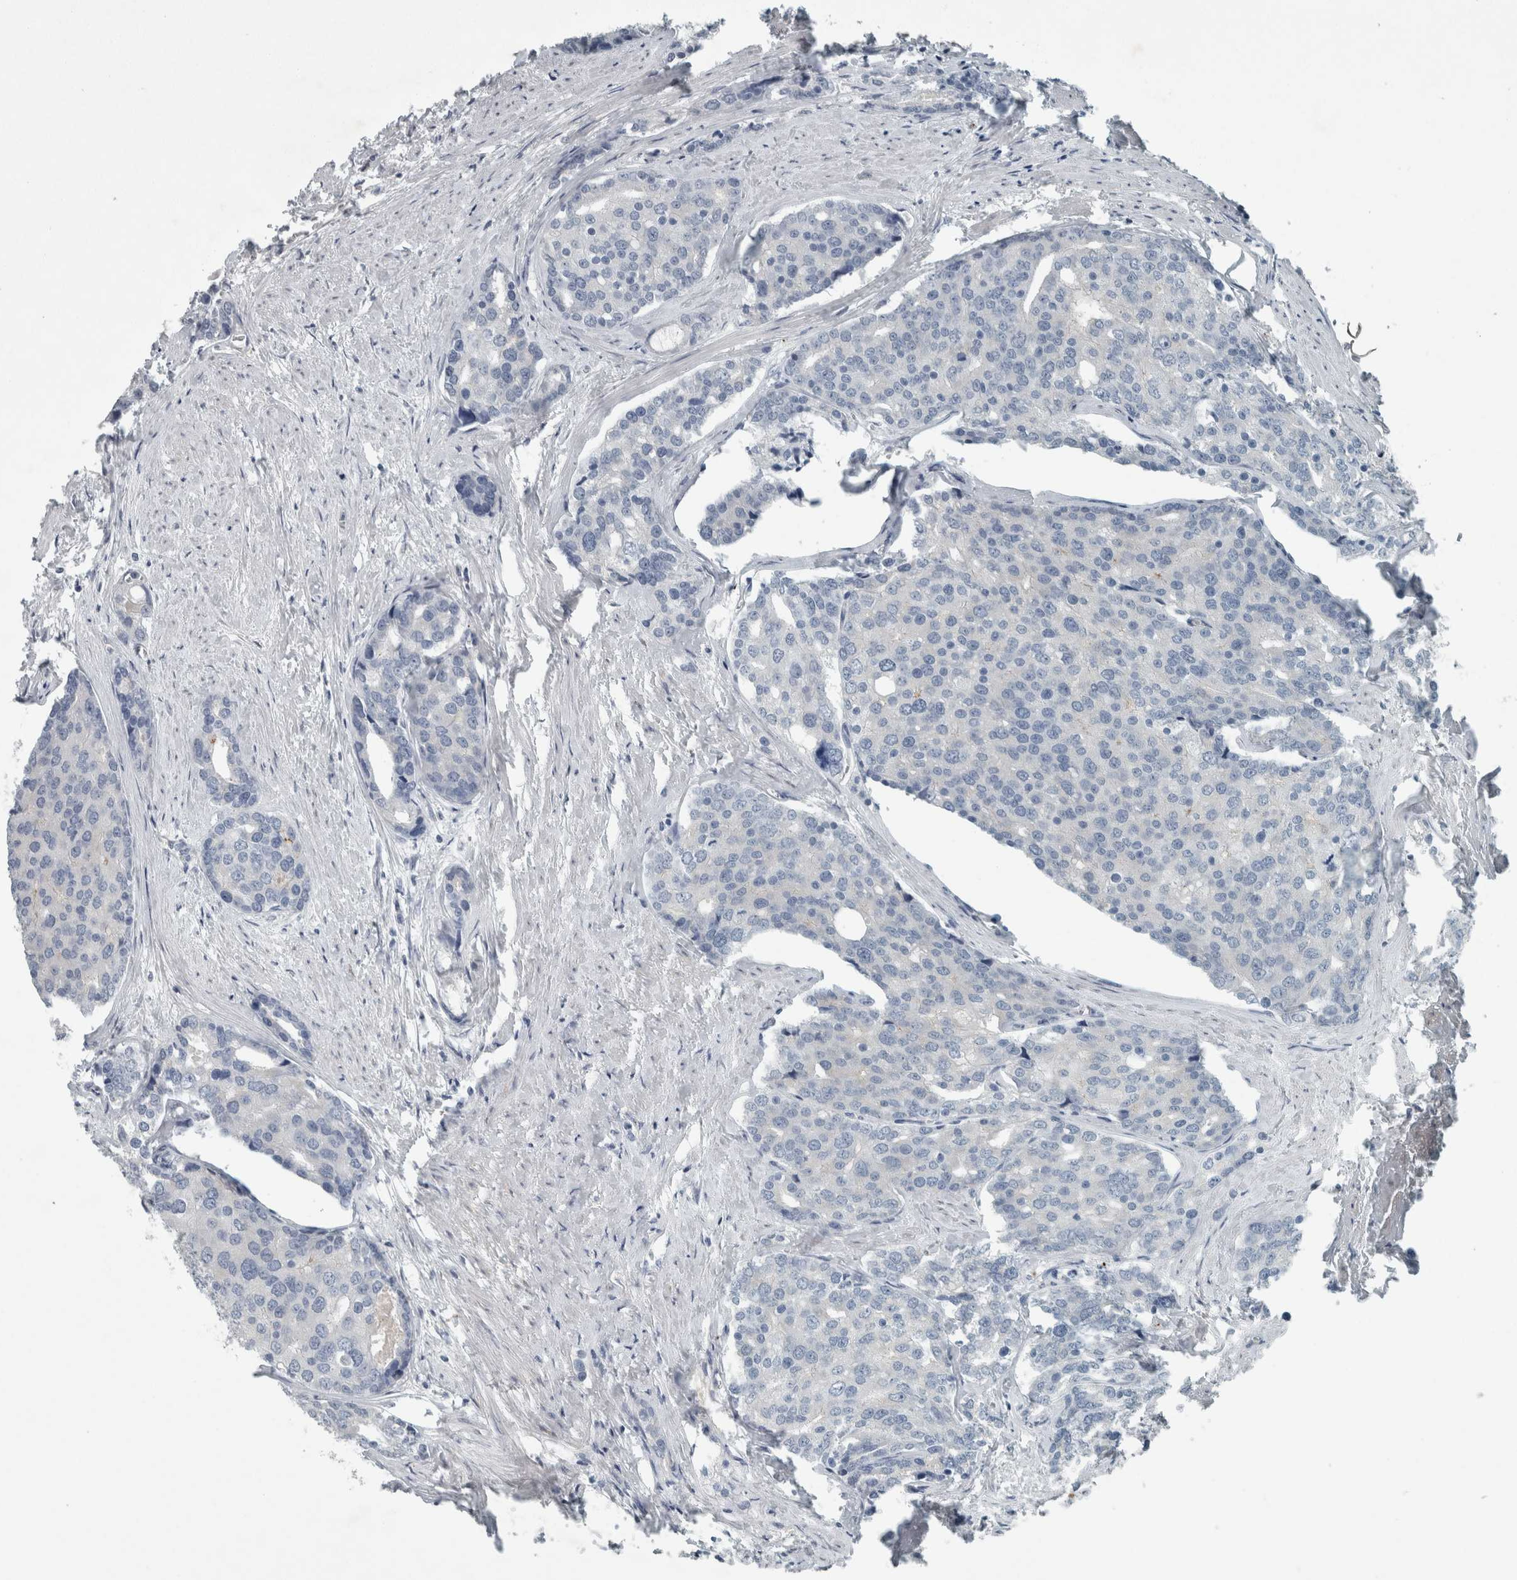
{"staining": {"intensity": "negative", "quantity": "none", "location": "none"}, "tissue": "prostate cancer", "cell_type": "Tumor cells", "image_type": "cancer", "snomed": [{"axis": "morphology", "description": "Adenocarcinoma, High grade"}, {"axis": "topography", "description": "Prostate"}], "caption": "There is no significant positivity in tumor cells of prostate cancer (adenocarcinoma (high-grade)).", "gene": "KIF1C", "patient": {"sex": "male", "age": 50}}